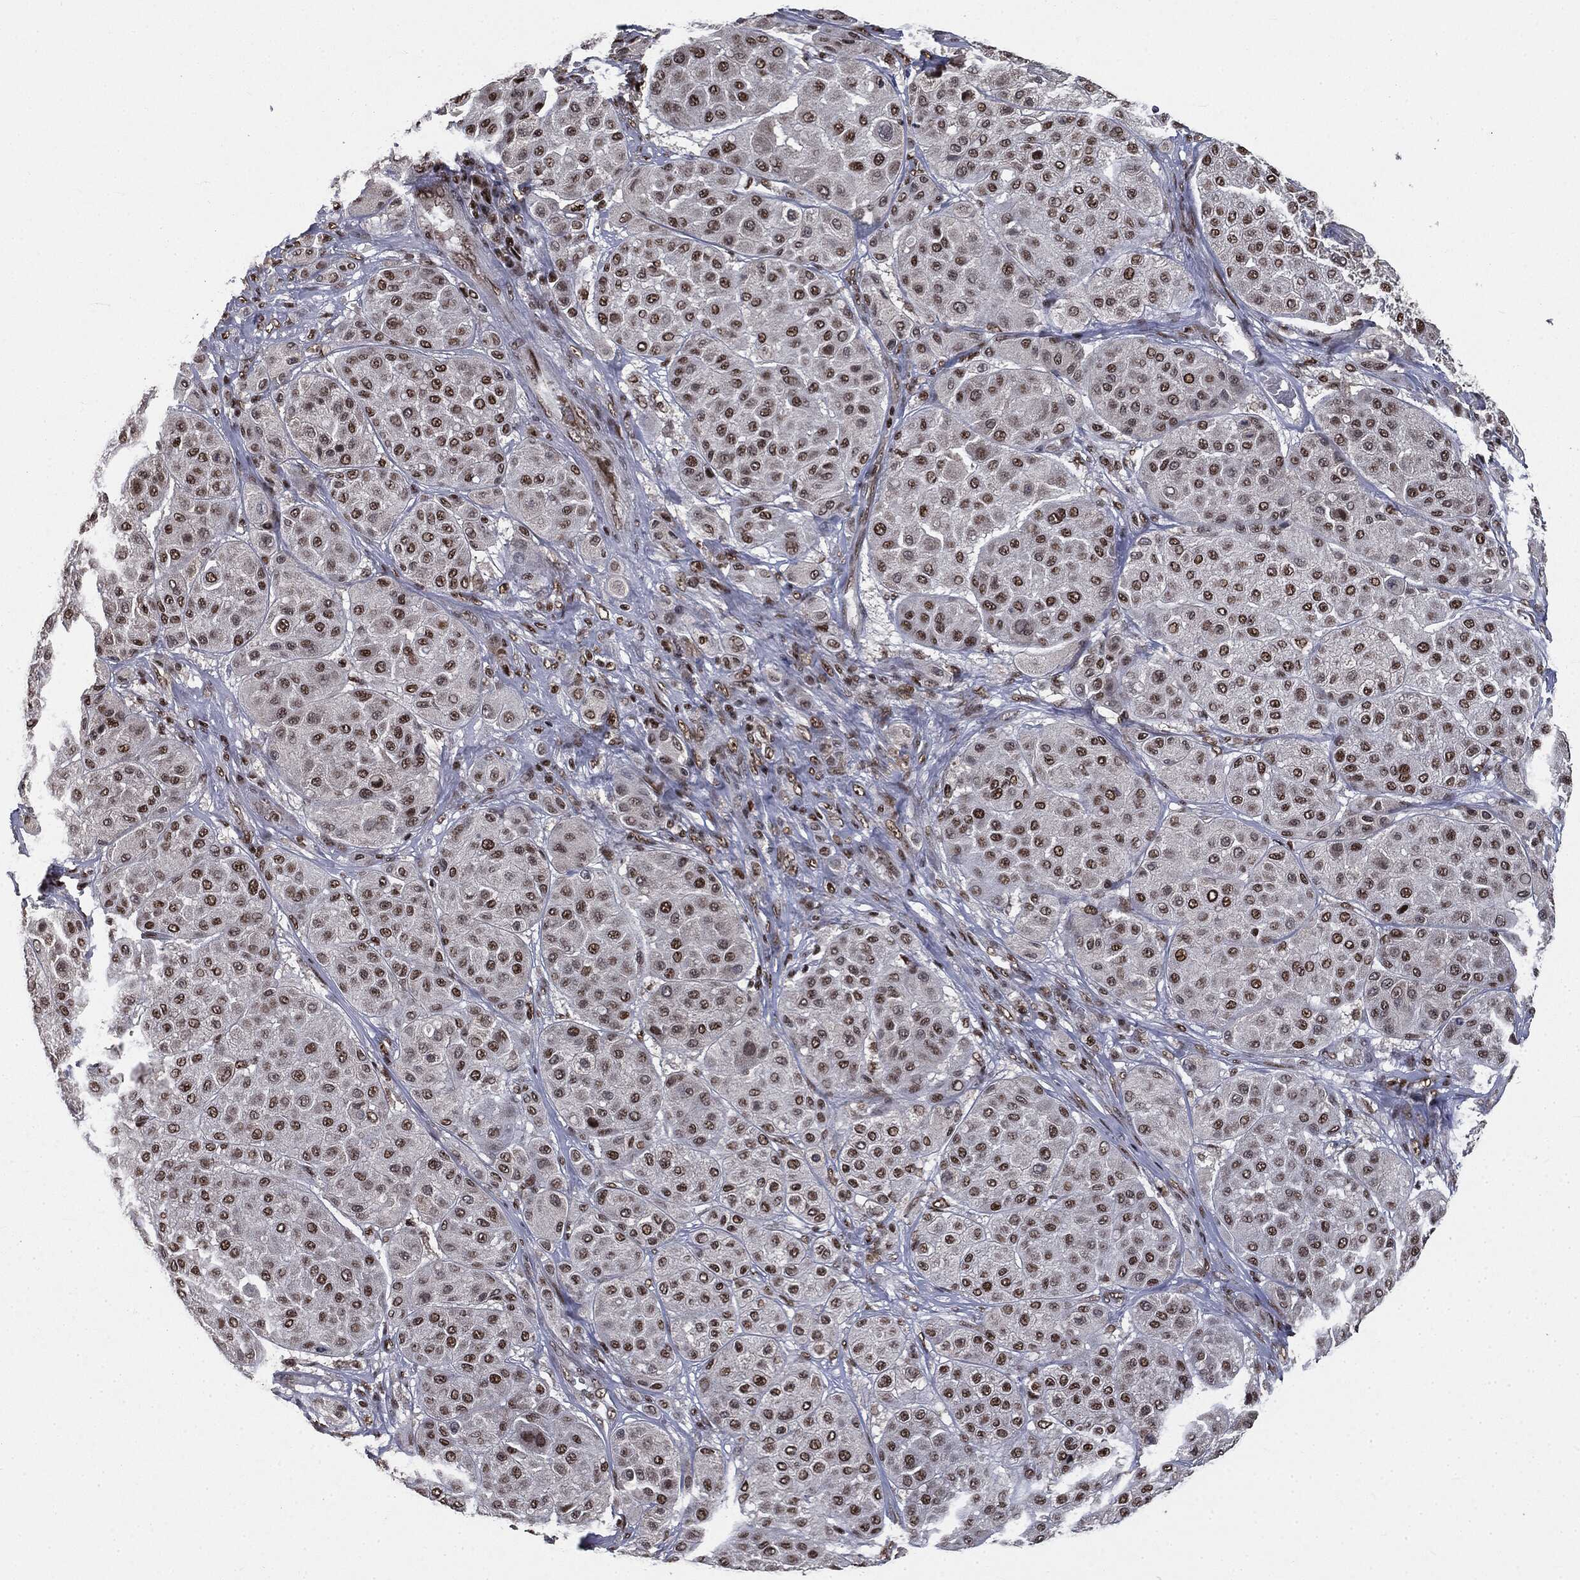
{"staining": {"intensity": "moderate", "quantity": ">75%", "location": "nuclear"}, "tissue": "melanoma", "cell_type": "Tumor cells", "image_type": "cancer", "snomed": [{"axis": "morphology", "description": "Malignant melanoma, Metastatic site"}, {"axis": "topography", "description": "Smooth muscle"}], "caption": "Melanoma stained with a protein marker shows moderate staining in tumor cells.", "gene": "DPH2", "patient": {"sex": "male", "age": 41}}